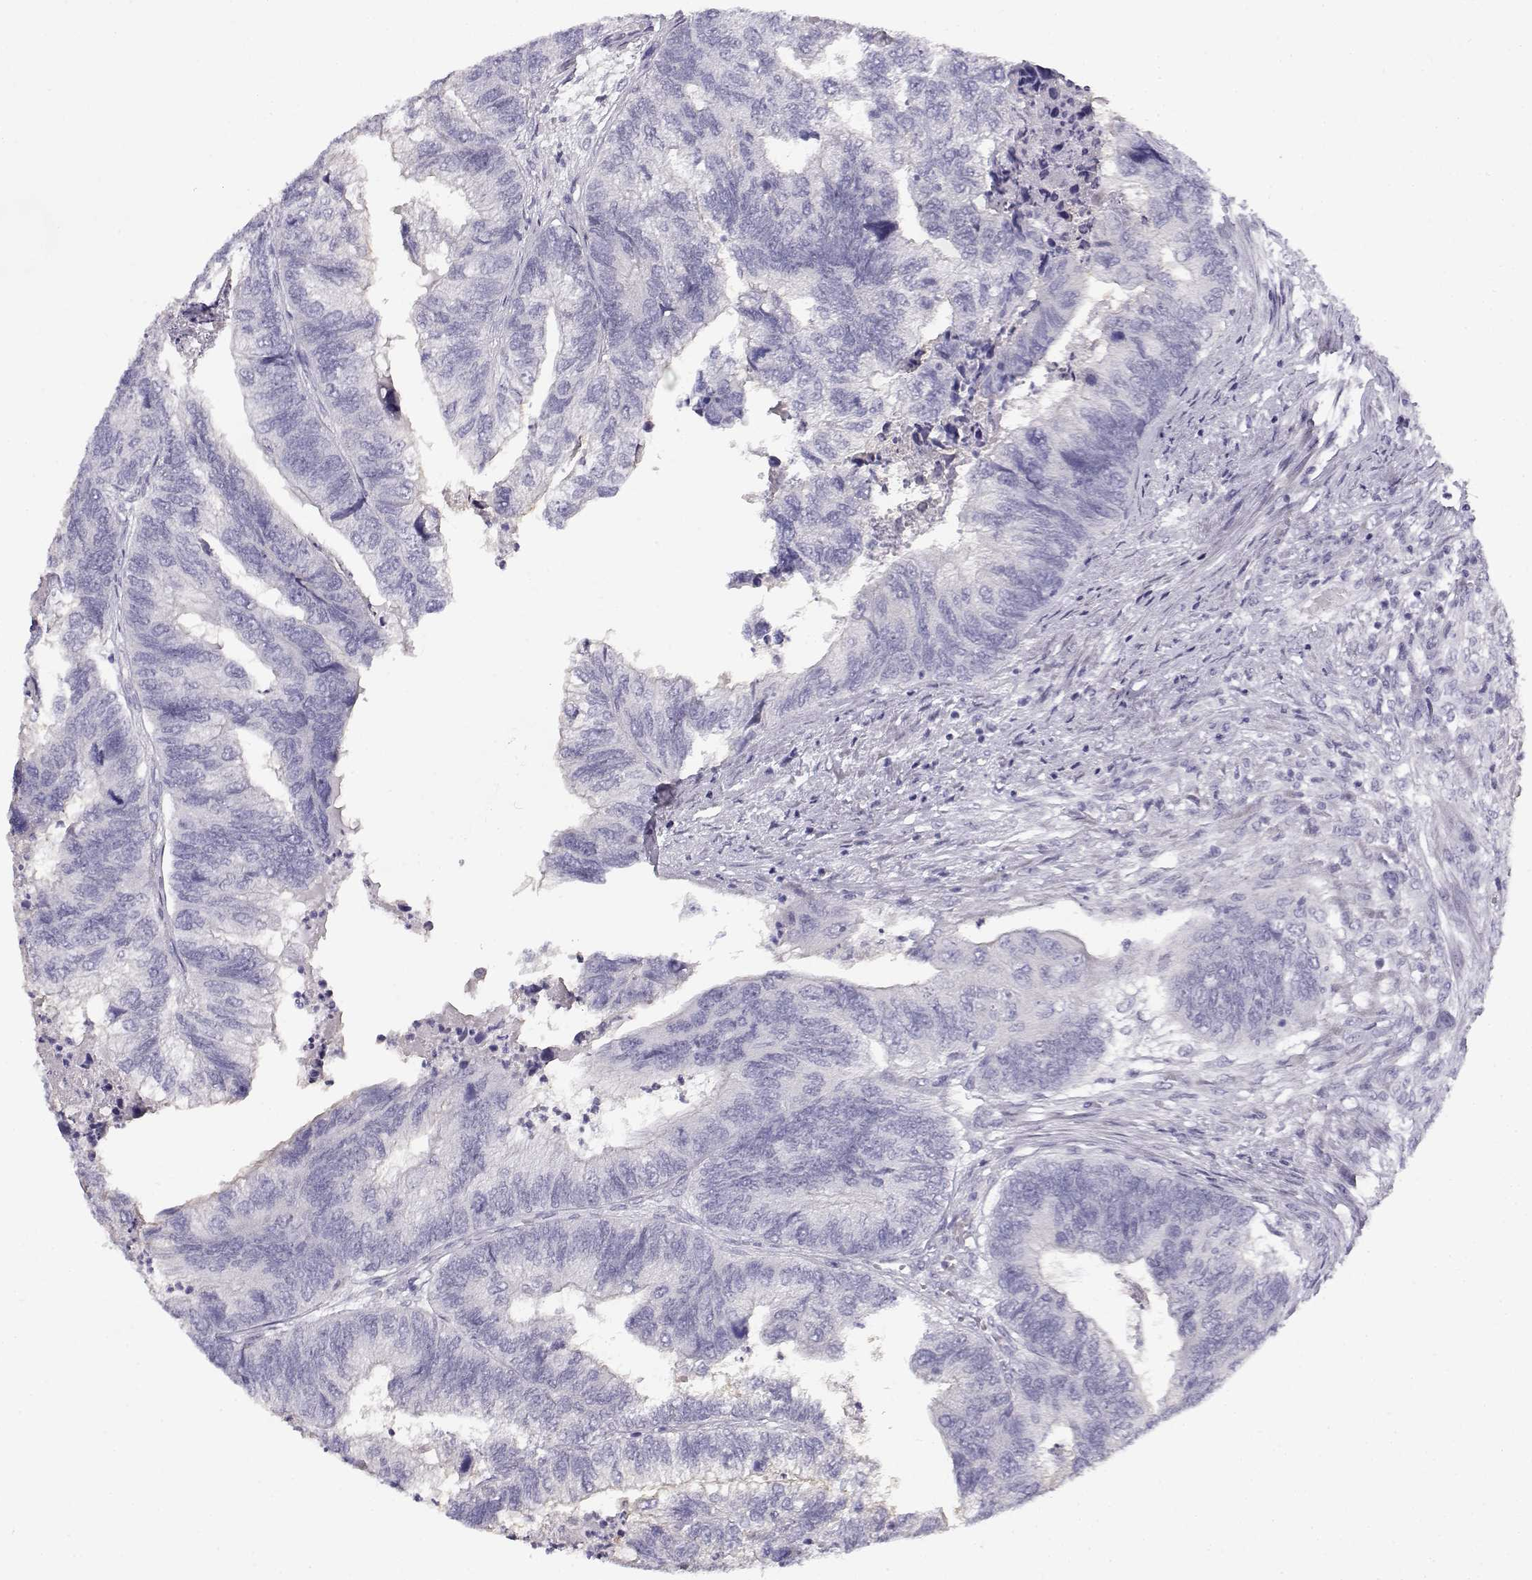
{"staining": {"intensity": "negative", "quantity": "none", "location": "none"}, "tissue": "colorectal cancer", "cell_type": "Tumor cells", "image_type": "cancer", "snomed": [{"axis": "morphology", "description": "Adenocarcinoma, NOS"}, {"axis": "topography", "description": "Colon"}], "caption": "High power microscopy image of an IHC photomicrograph of colorectal cancer (adenocarcinoma), revealing no significant staining in tumor cells.", "gene": "CREB3L3", "patient": {"sex": "female", "age": 67}}